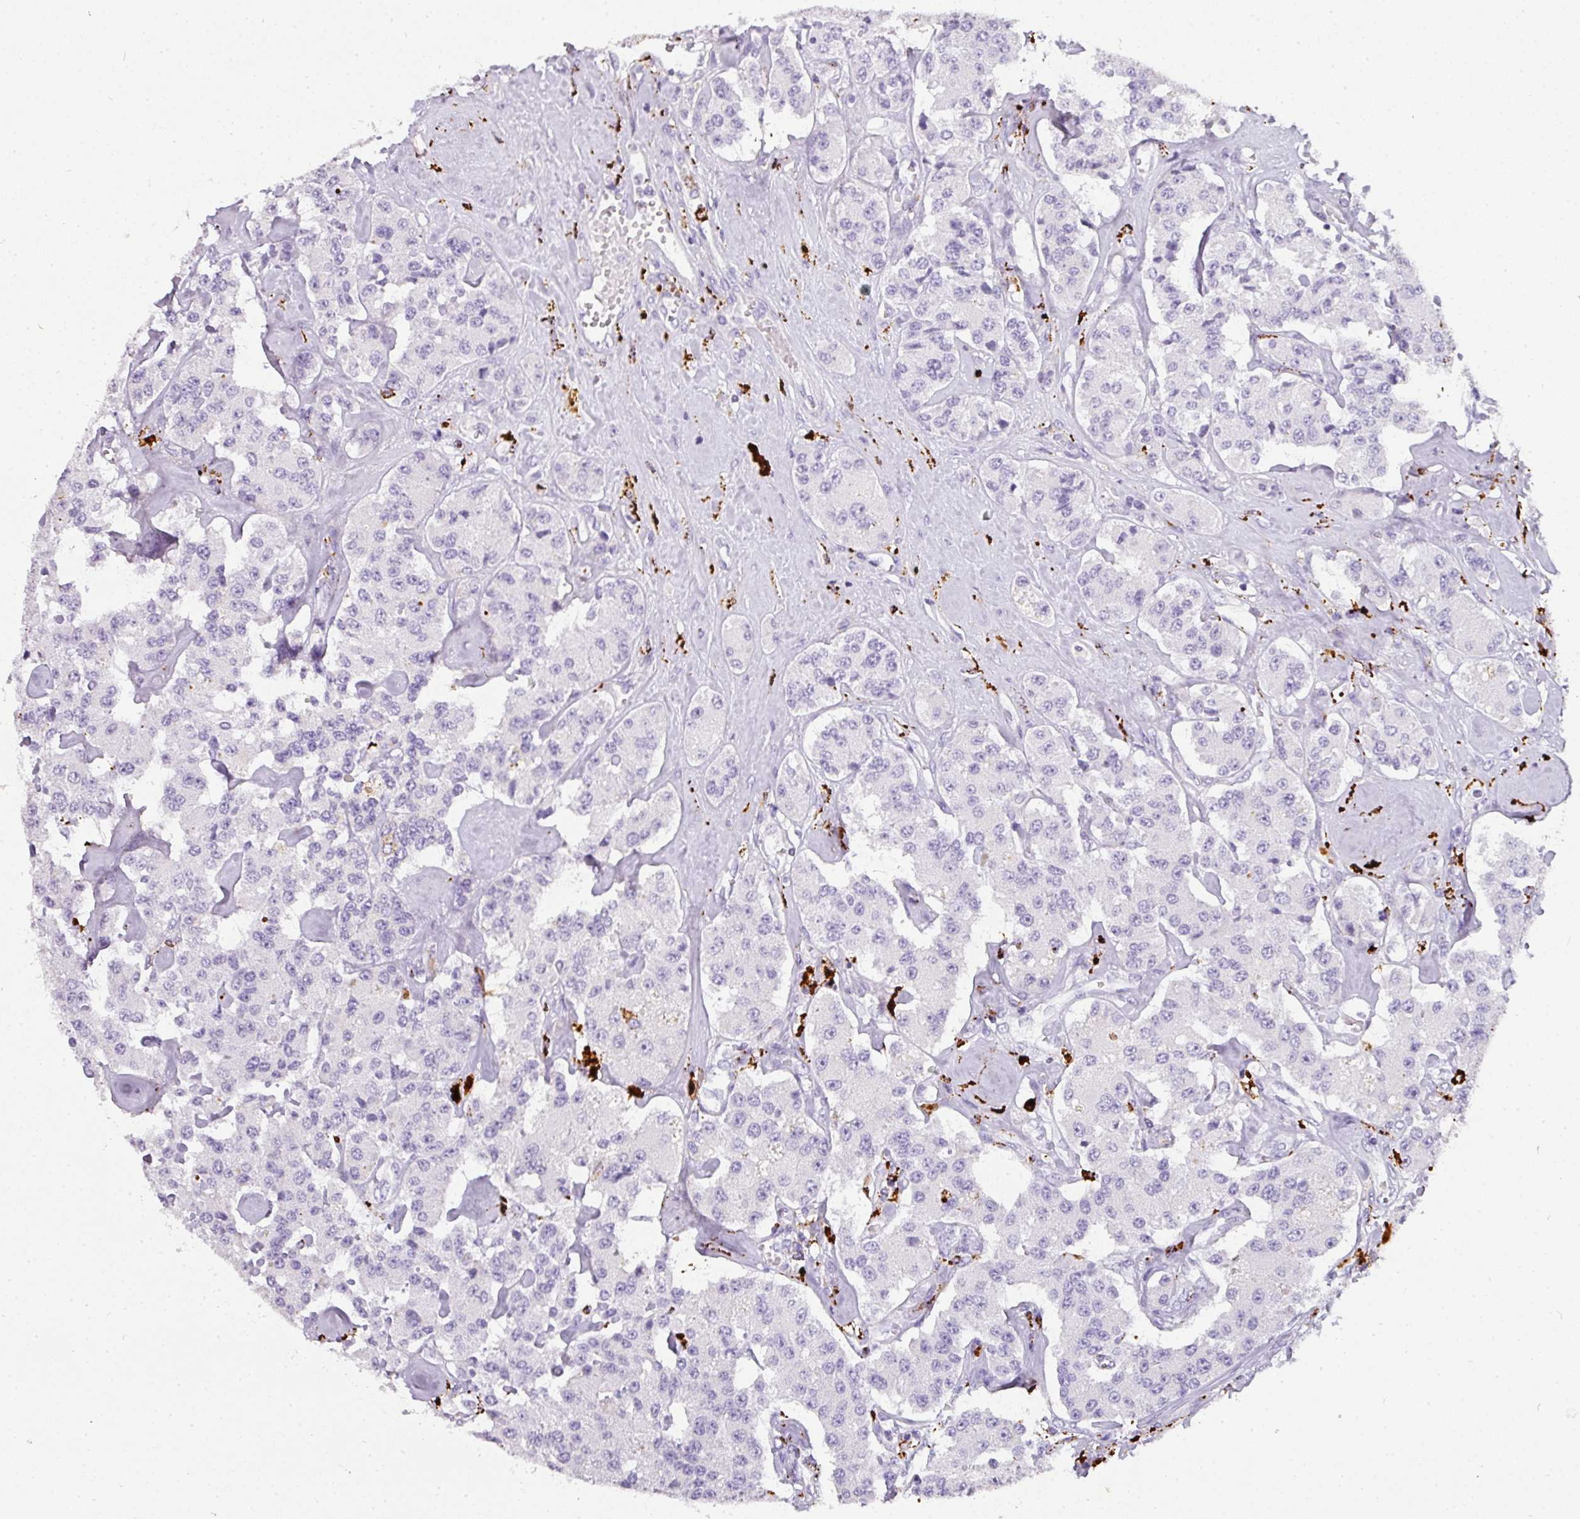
{"staining": {"intensity": "negative", "quantity": "none", "location": "none"}, "tissue": "carcinoid", "cell_type": "Tumor cells", "image_type": "cancer", "snomed": [{"axis": "morphology", "description": "Carcinoid, malignant, NOS"}, {"axis": "topography", "description": "Pancreas"}], "caption": "A histopathology image of human carcinoid (malignant) is negative for staining in tumor cells.", "gene": "MMACHC", "patient": {"sex": "male", "age": 41}}